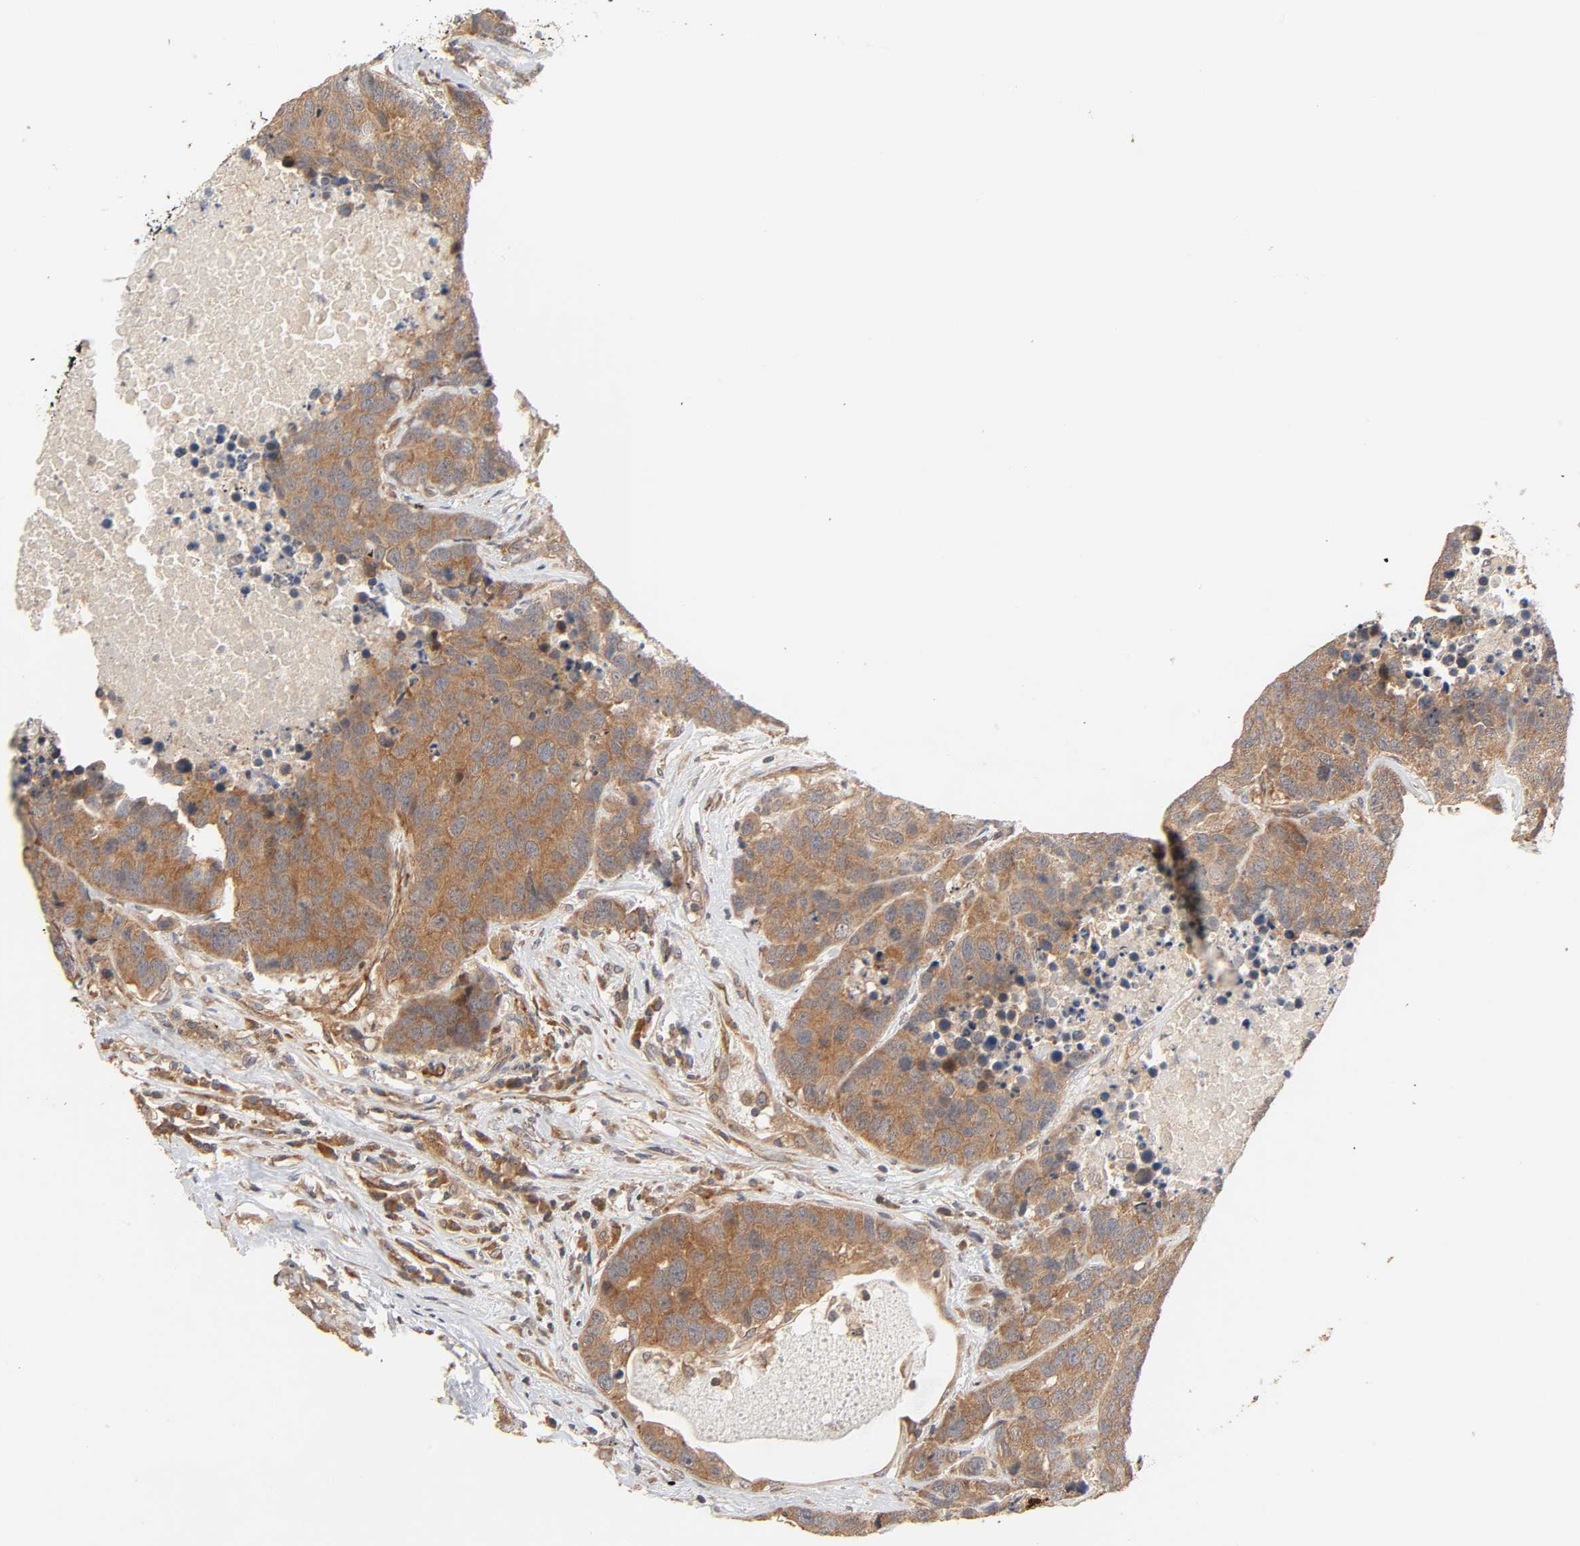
{"staining": {"intensity": "moderate", "quantity": ">75%", "location": "cytoplasmic/membranous"}, "tissue": "carcinoid", "cell_type": "Tumor cells", "image_type": "cancer", "snomed": [{"axis": "morphology", "description": "Carcinoid, malignant, NOS"}, {"axis": "topography", "description": "Lung"}], "caption": "A photomicrograph of carcinoid stained for a protein reveals moderate cytoplasmic/membranous brown staining in tumor cells.", "gene": "NEMF", "patient": {"sex": "male", "age": 60}}